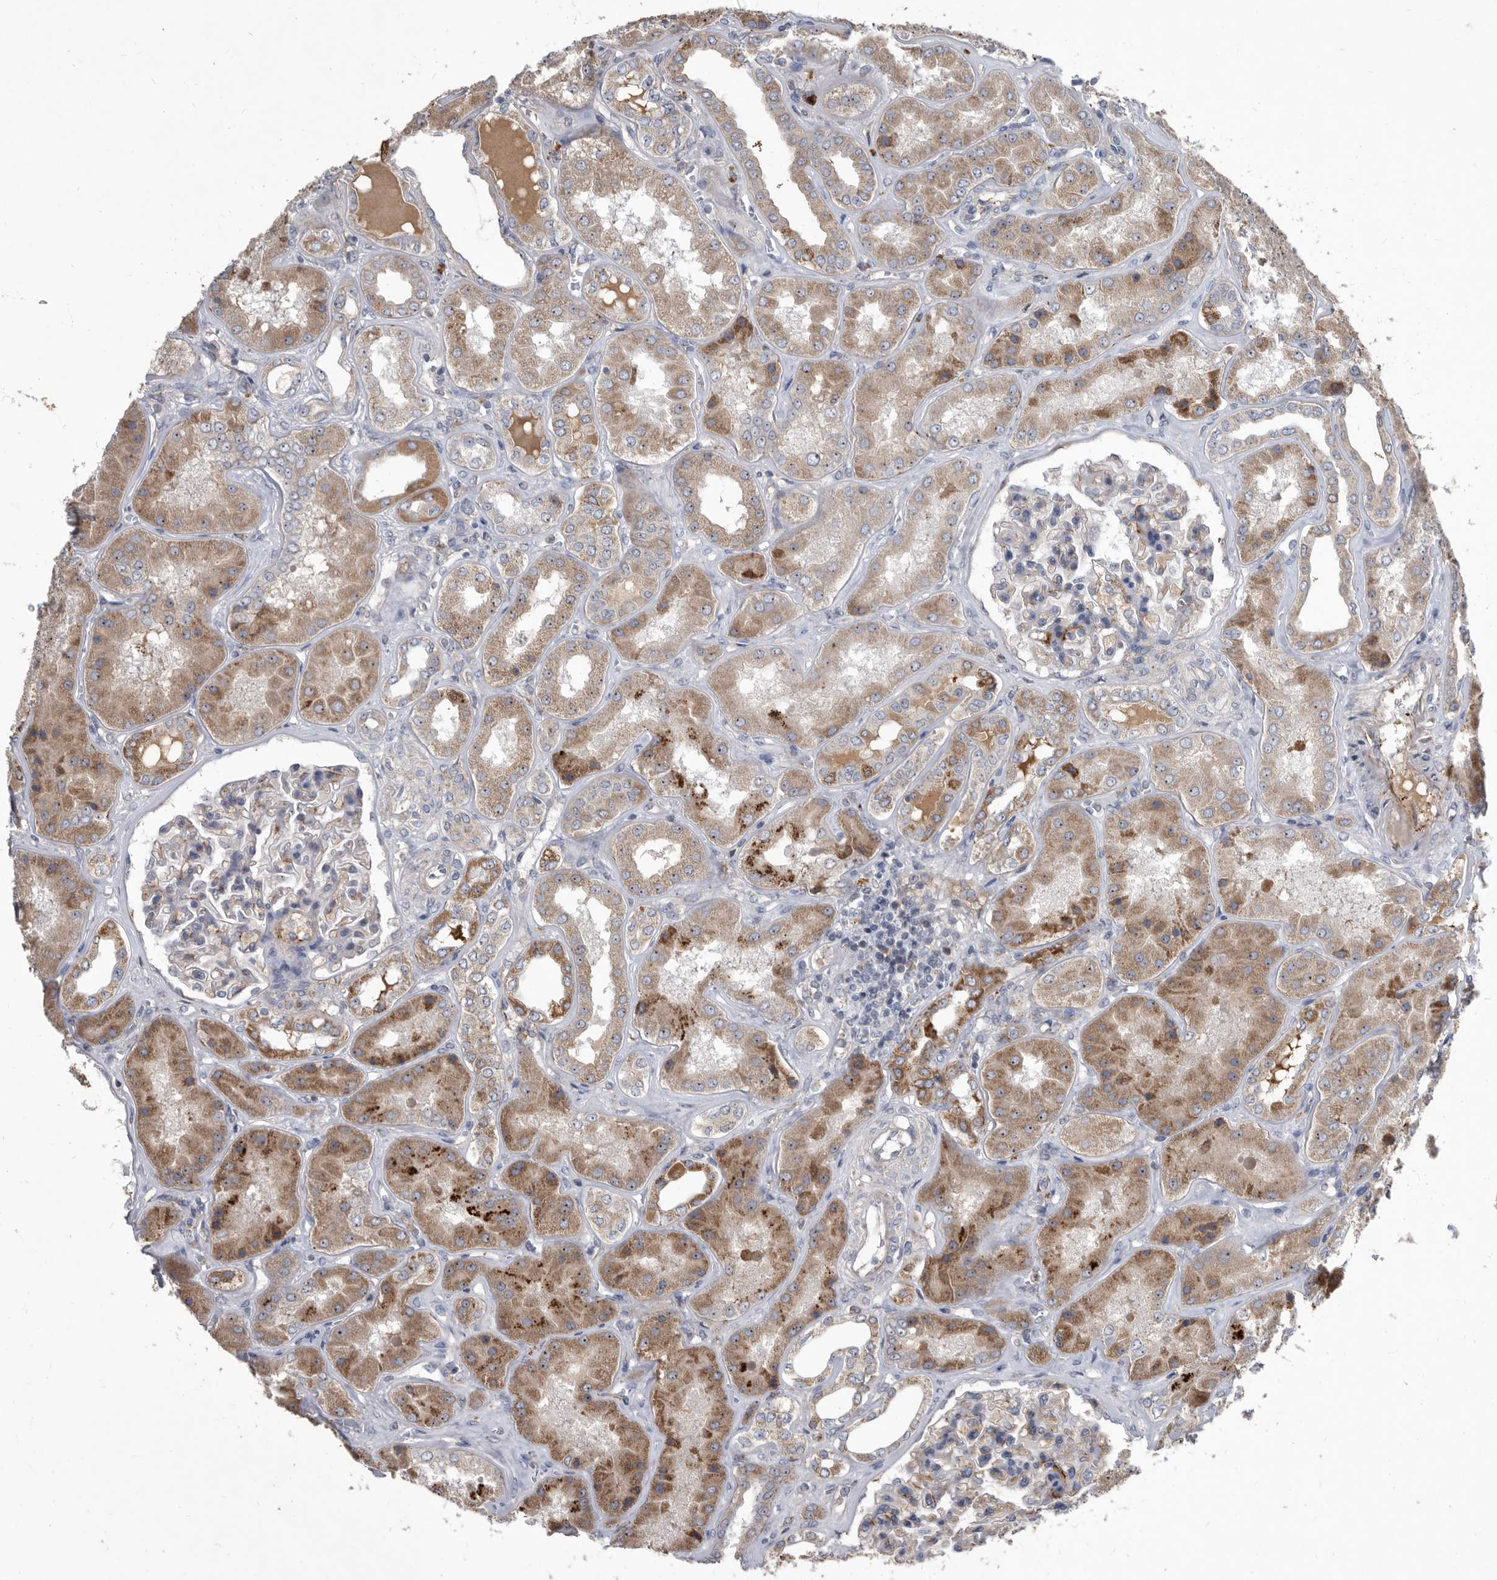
{"staining": {"intensity": "moderate", "quantity": "<25%", "location": "cytoplasmic/membranous"}, "tissue": "kidney", "cell_type": "Cells in glomeruli", "image_type": "normal", "snomed": [{"axis": "morphology", "description": "Normal tissue, NOS"}, {"axis": "topography", "description": "Kidney"}], "caption": "High-magnification brightfield microscopy of normal kidney stained with DAB (3,3'-diaminobenzidine) (brown) and counterstained with hematoxylin (blue). cells in glomeruli exhibit moderate cytoplasmic/membranous positivity is seen in approximately<25% of cells.", "gene": "PI15", "patient": {"sex": "female", "age": 56}}